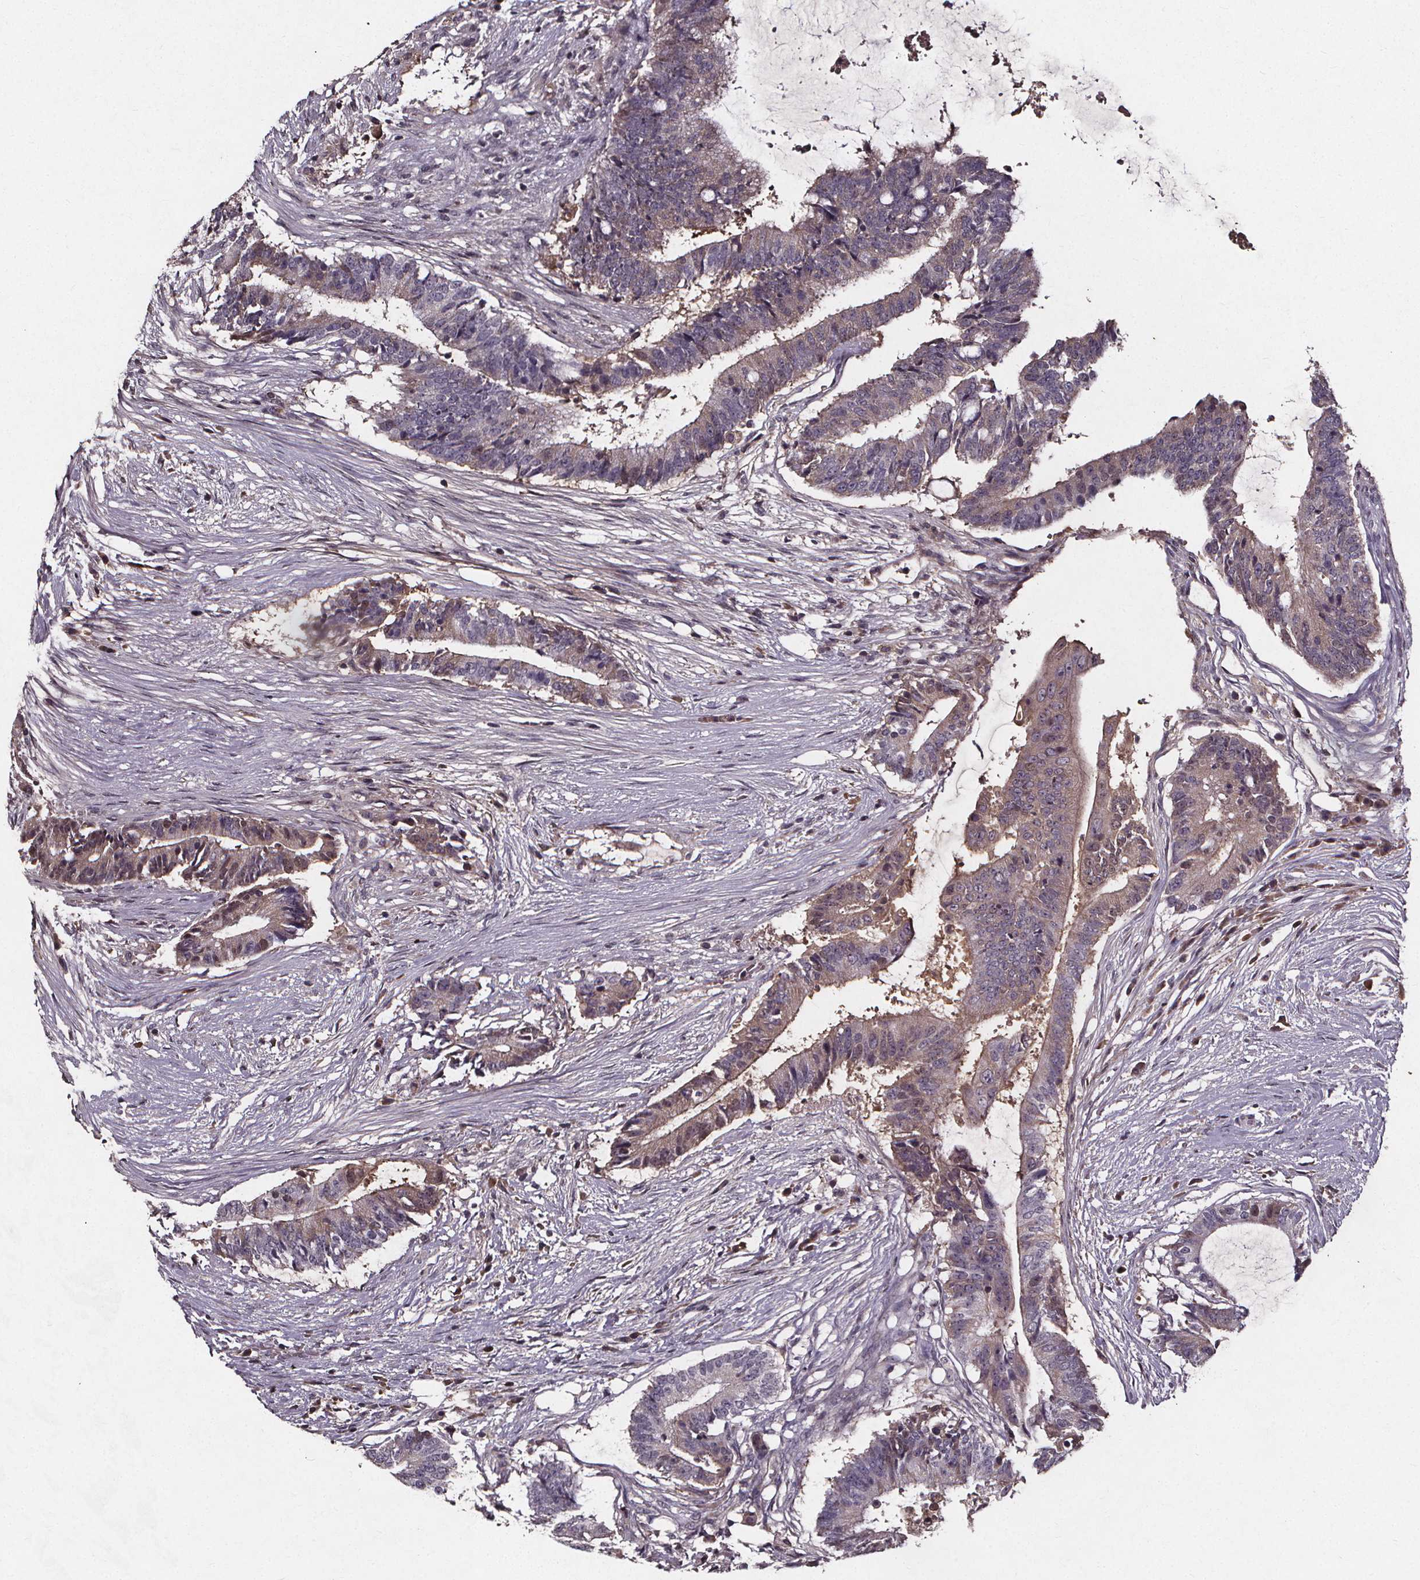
{"staining": {"intensity": "negative", "quantity": "none", "location": "none"}, "tissue": "colorectal cancer", "cell_type": "Tumor cells", "image_type": "cancer", "snomed": [{"axis": "morphology", "description": "Adenocarcinoma, NOS"}, {"axis": "topography", "description": "Colon"}], "caption": "Tumor cells show no significant positivity in colorectal cancer.", "gene": "SPAG8", "patient": {"sex": "female", "age": 43}}